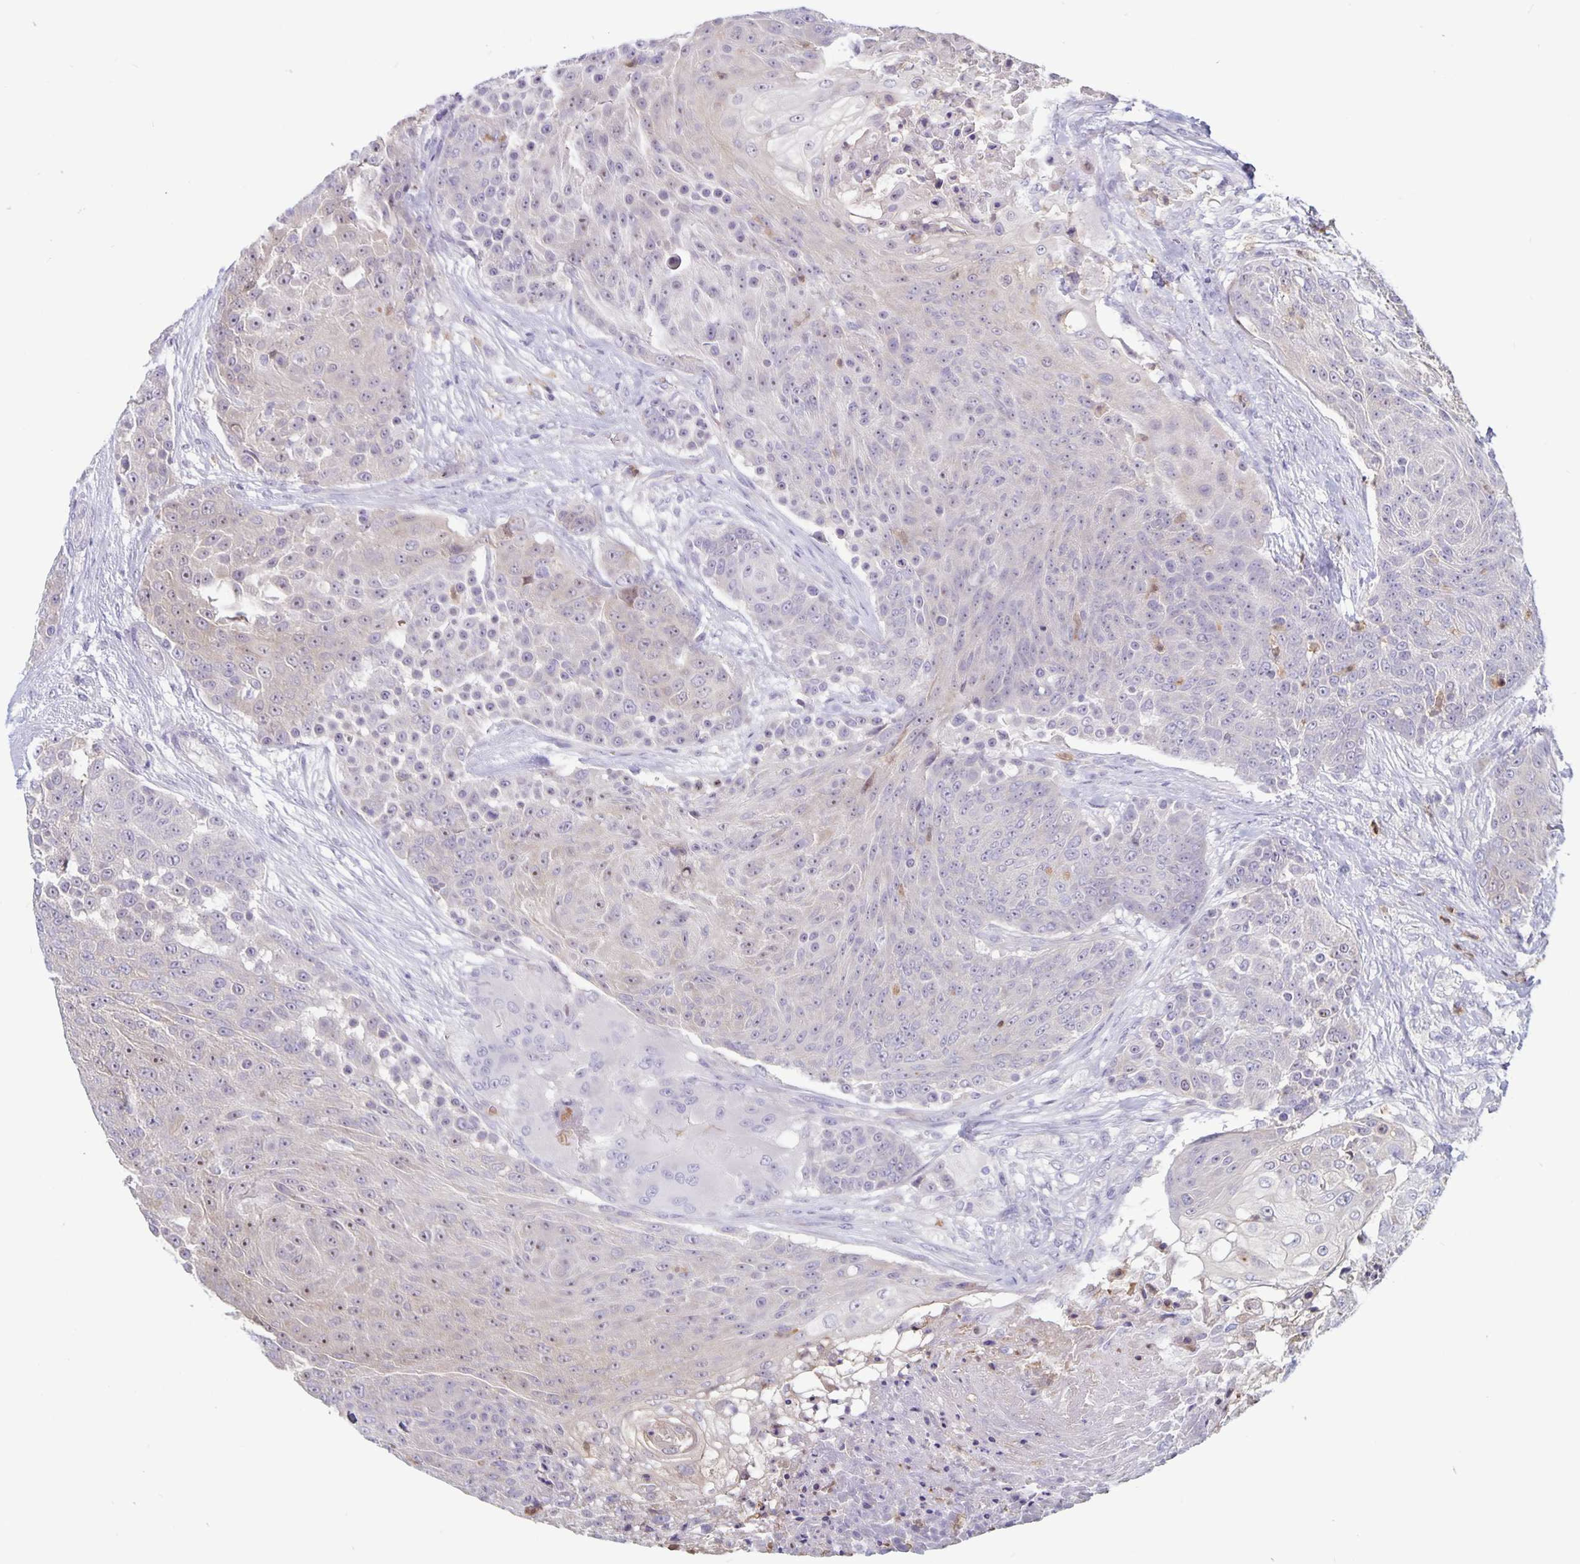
{"staining": {"intensity": "weak", "quantity": "<25%", "location": "nuclear"}, "tissue": "urothelial cancer", "cell_type": "Tumor cells", "image_type": "cancer", "snomed": [{"axis": "morphology", "description": "Urothelial carcinoma, High grade"}, {"axis": "topography", "description": "Urinary bladder"}], "caption": "Immunohistochemistry (IHC) histopathology image of urothelial carcinoma (high-grade) stained for a protein (brown), which demonstrates no staining in tumor cells.", "gene": "PLCB3", "patient": {"sex": "female", "age": 63}}